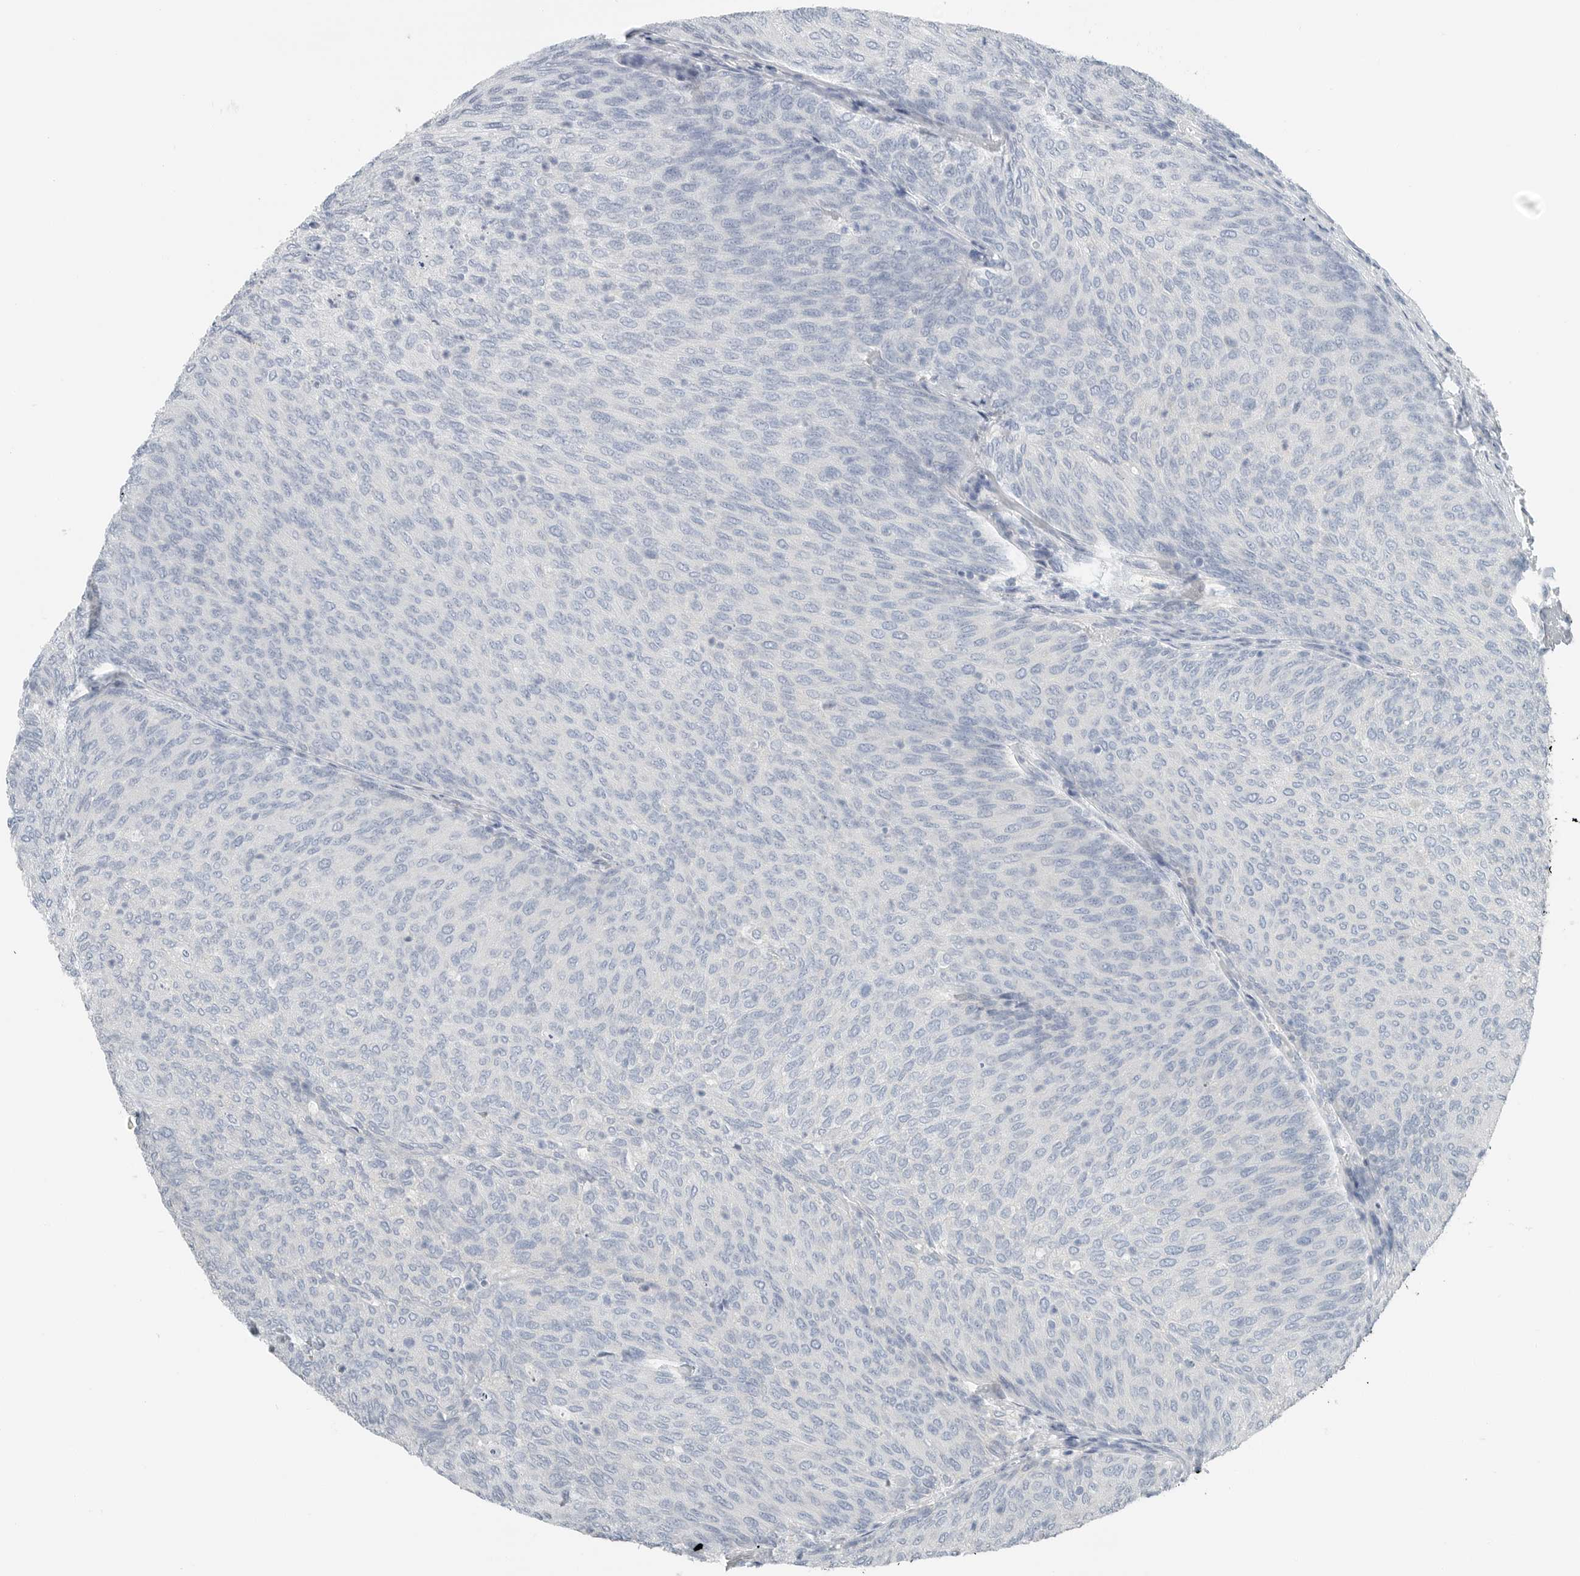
{"staining": {"intensity": "negative", "quantity": "none", "location": "none"}, "tissue": "urothelial cancer", "cell_type": "Tumor cells", "image_type": "cancer", "snomed": [{"axis": "morphology", "description": "Urothelial carcinoma, Low grade"}, {"axis": "topography", "description": "Urinary bladder"}], "caption": "This image is of low-grade urothelial carcinoma stained with immunohistochemistry (IHC) to label a protein in brown with the nuclei are counter-stained blue. There is no positivity in tumor cells. The staining is performed using DAB (3,3'-diaminobenzidine) brown chromogen with nuclei counter-stained in using hematoxylin.", "gene": "SERPINB7", "patient": {"sex": "female", "age": 79}}